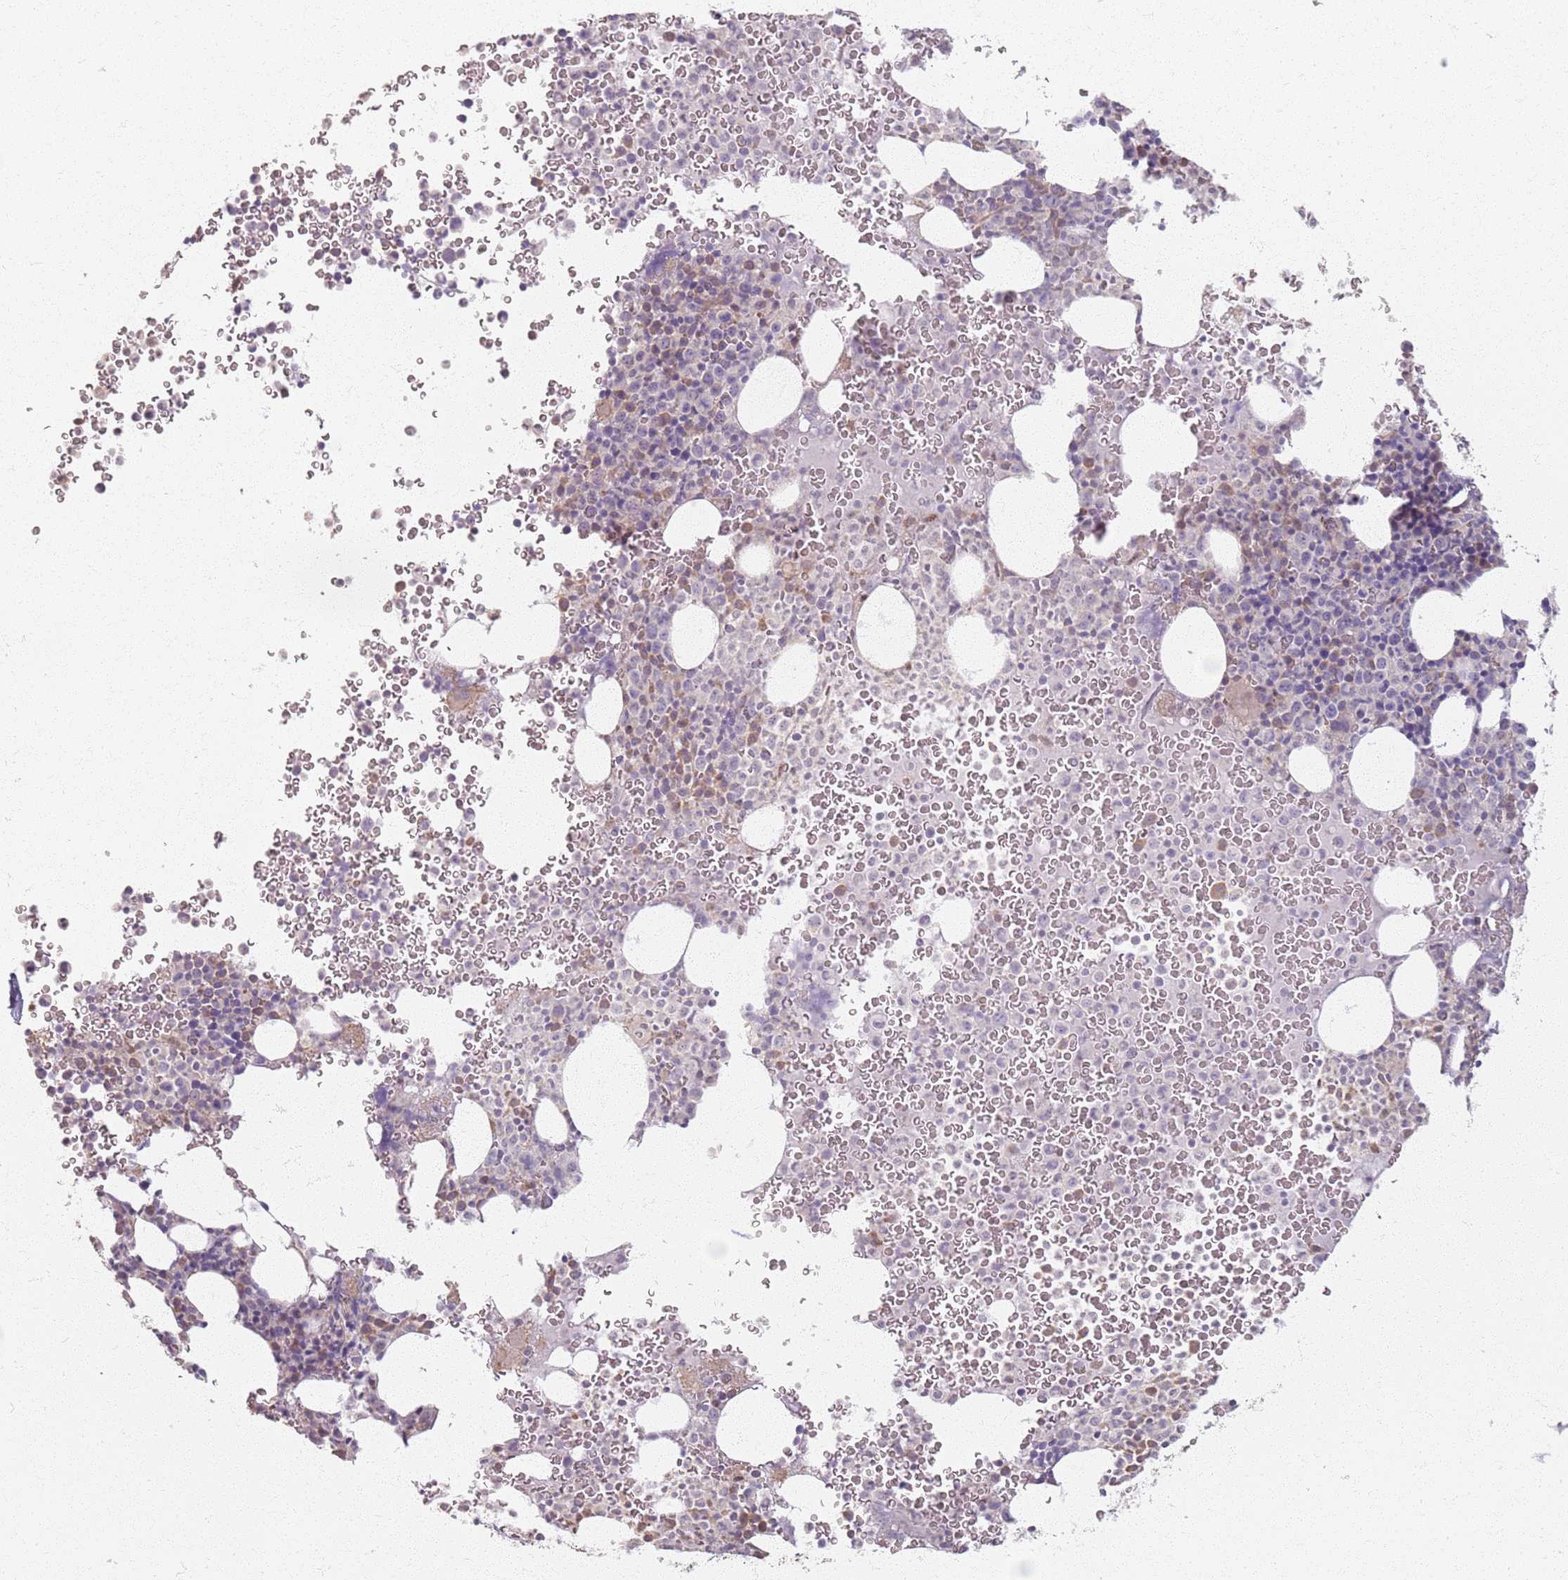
{"staining": {"intensity": "weak", "quantity": "<25%", "location": "cytoplasmic/membranous"}, "tissue": "bone marrow", "cell_type": "Hematopoietic cells", "image_type": "normal", "snomed": [{"axis": "morphology", "description": "Normal tissue, NOS"}, {"axis": "topography", "description": "Bone marrow"}], "caption": "IHC histopathology image of unremarkable human bone marrow stained for a protein (brown), which shows no positivity in hematopoietic cells. The staining was performed using DAB (3,3'-diaminobenzidine) to visualize the protein expression in brown, while the nuclei were stained in blue with hematoxylin (Magnification: 20x).", "gene": "KCNA5", "patient": {"sex": "female", "age": 54}}